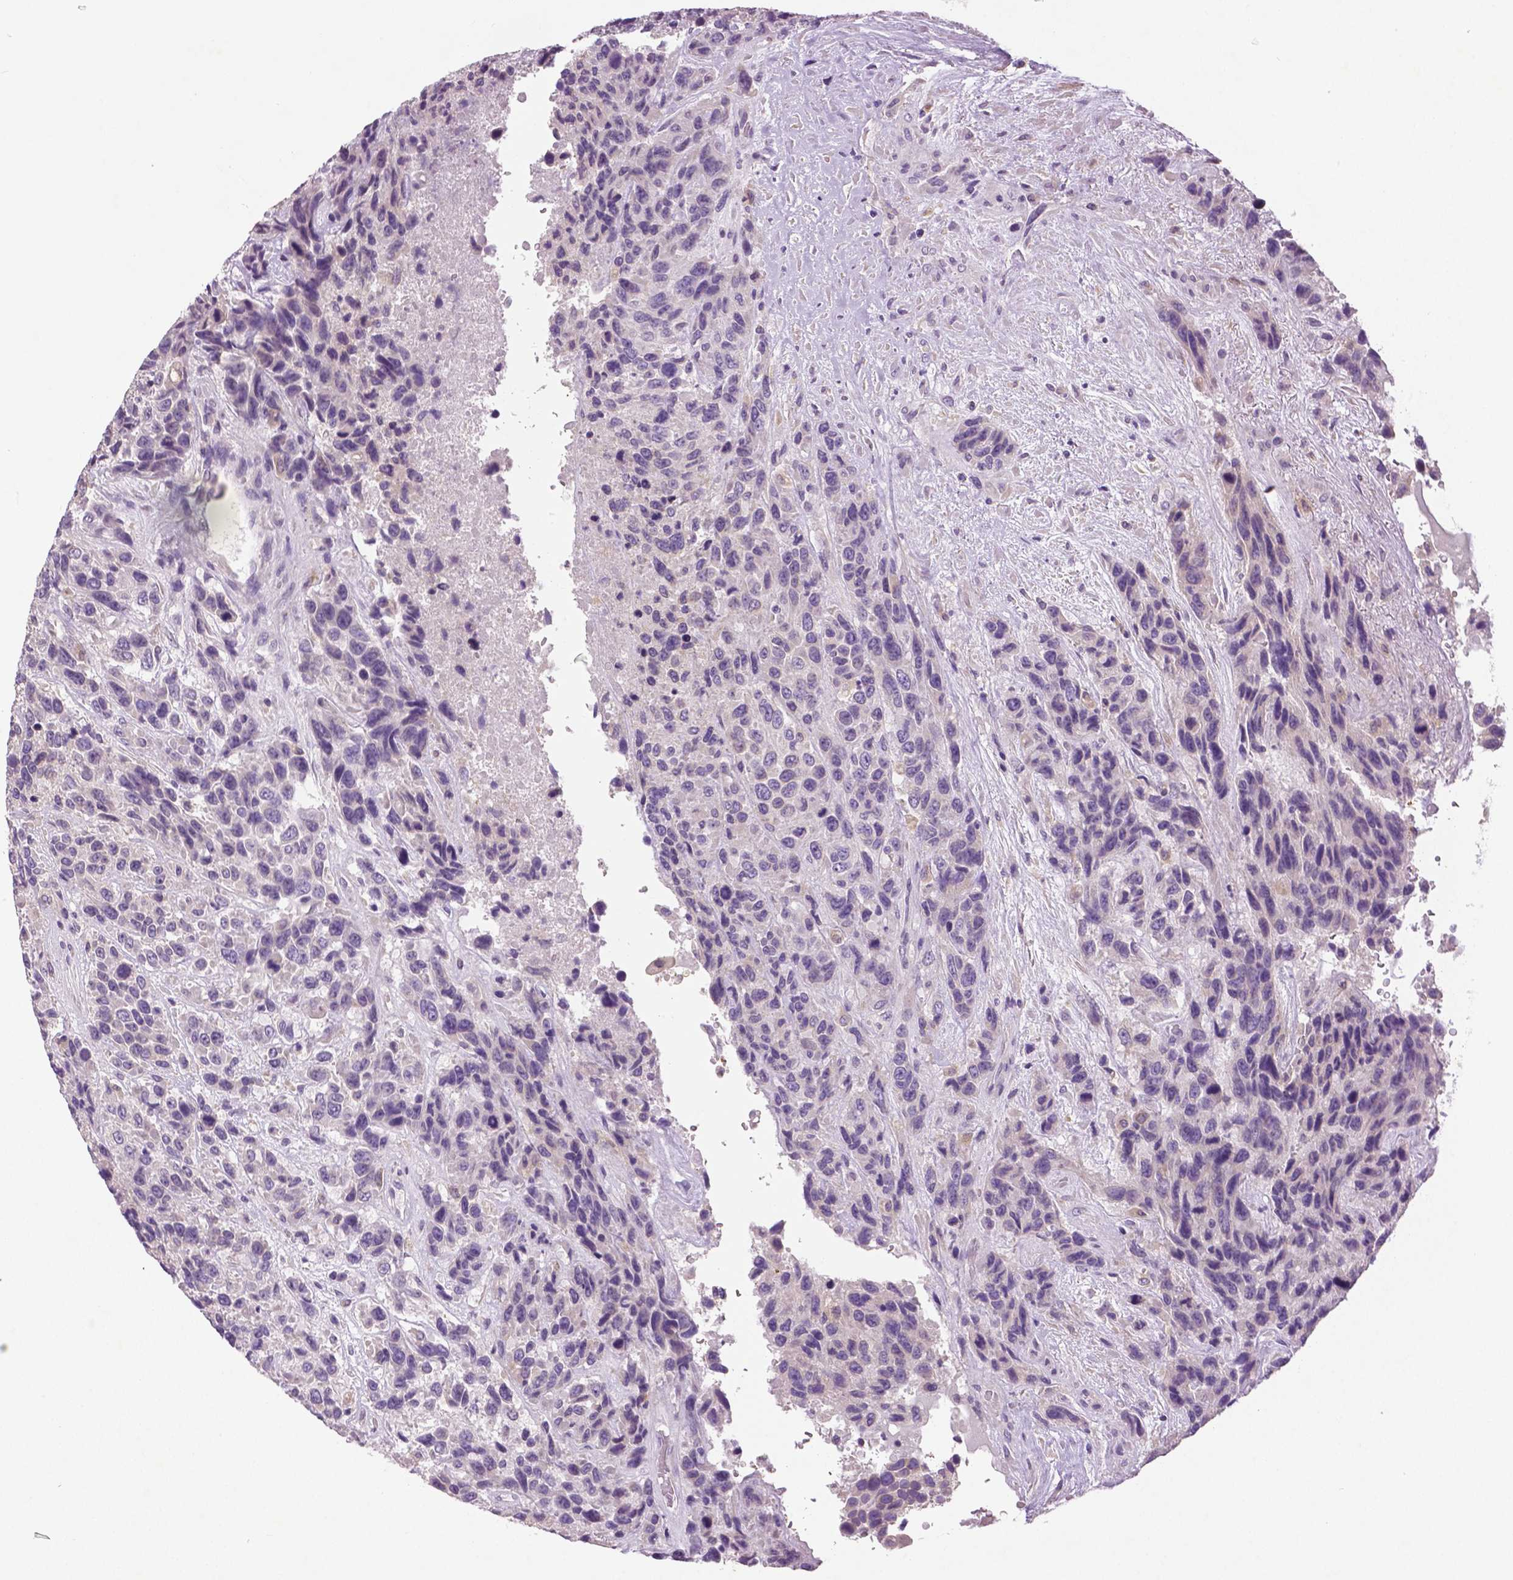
{"staining": {"intensity": "negative", "quantity": "none", "location": "none"}, "tissue": "urothelial cancer", "cell_type": "Tumor cells", "image_type": "cancer", "snomed": [{"axis": "morphology", "description": "Urothelial carcinoma, High grade"}, {"axis": "topography", "description": "Urinary bladder"}], "caption": "Tumor cells show no significant protein positivity in urothelial carcinoma (high-grade).", "gene": "DNAH12", "patient": {"sex": "female", "age": 70}}